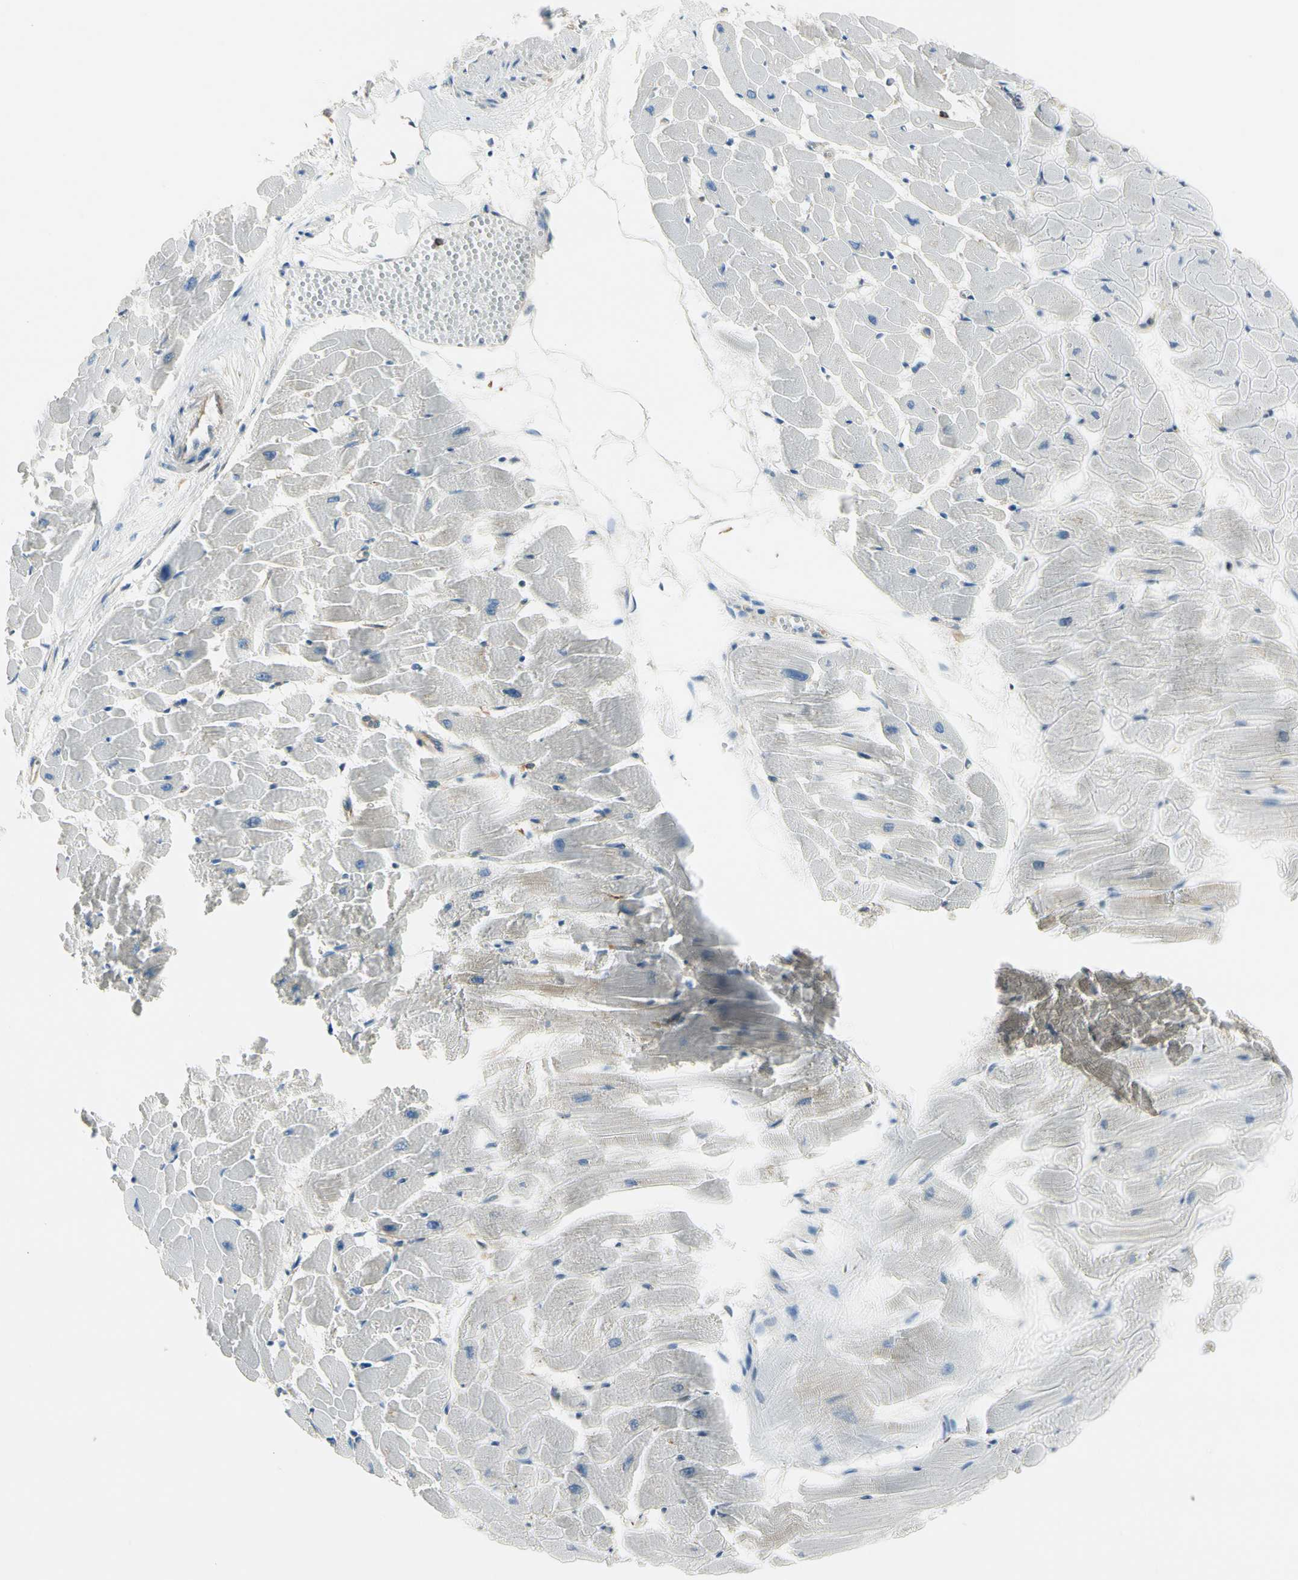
{"staining": {"intensity": "negative", "quantity": "none", "location": "none"}, "tissue": "heart muscle", "cell_type": "Cardiomyocytes", "image_type": "normal", "snomed": [{"axis": "morphology", "description": "Normal tissue, NOS"}, {"axis": "topography", "description": "Heart"}], "caption": "An immunohistochemistry (IHC) image of normal heart muscle is shown. There is no staining in cardiomyocytes of heart muscle. (DAB (3,3'-diaminobenzidine) IHC with hematoxylin counter stain).", "gene": "CAPZA2", "patient": {"sex": "female", "age": 19}}